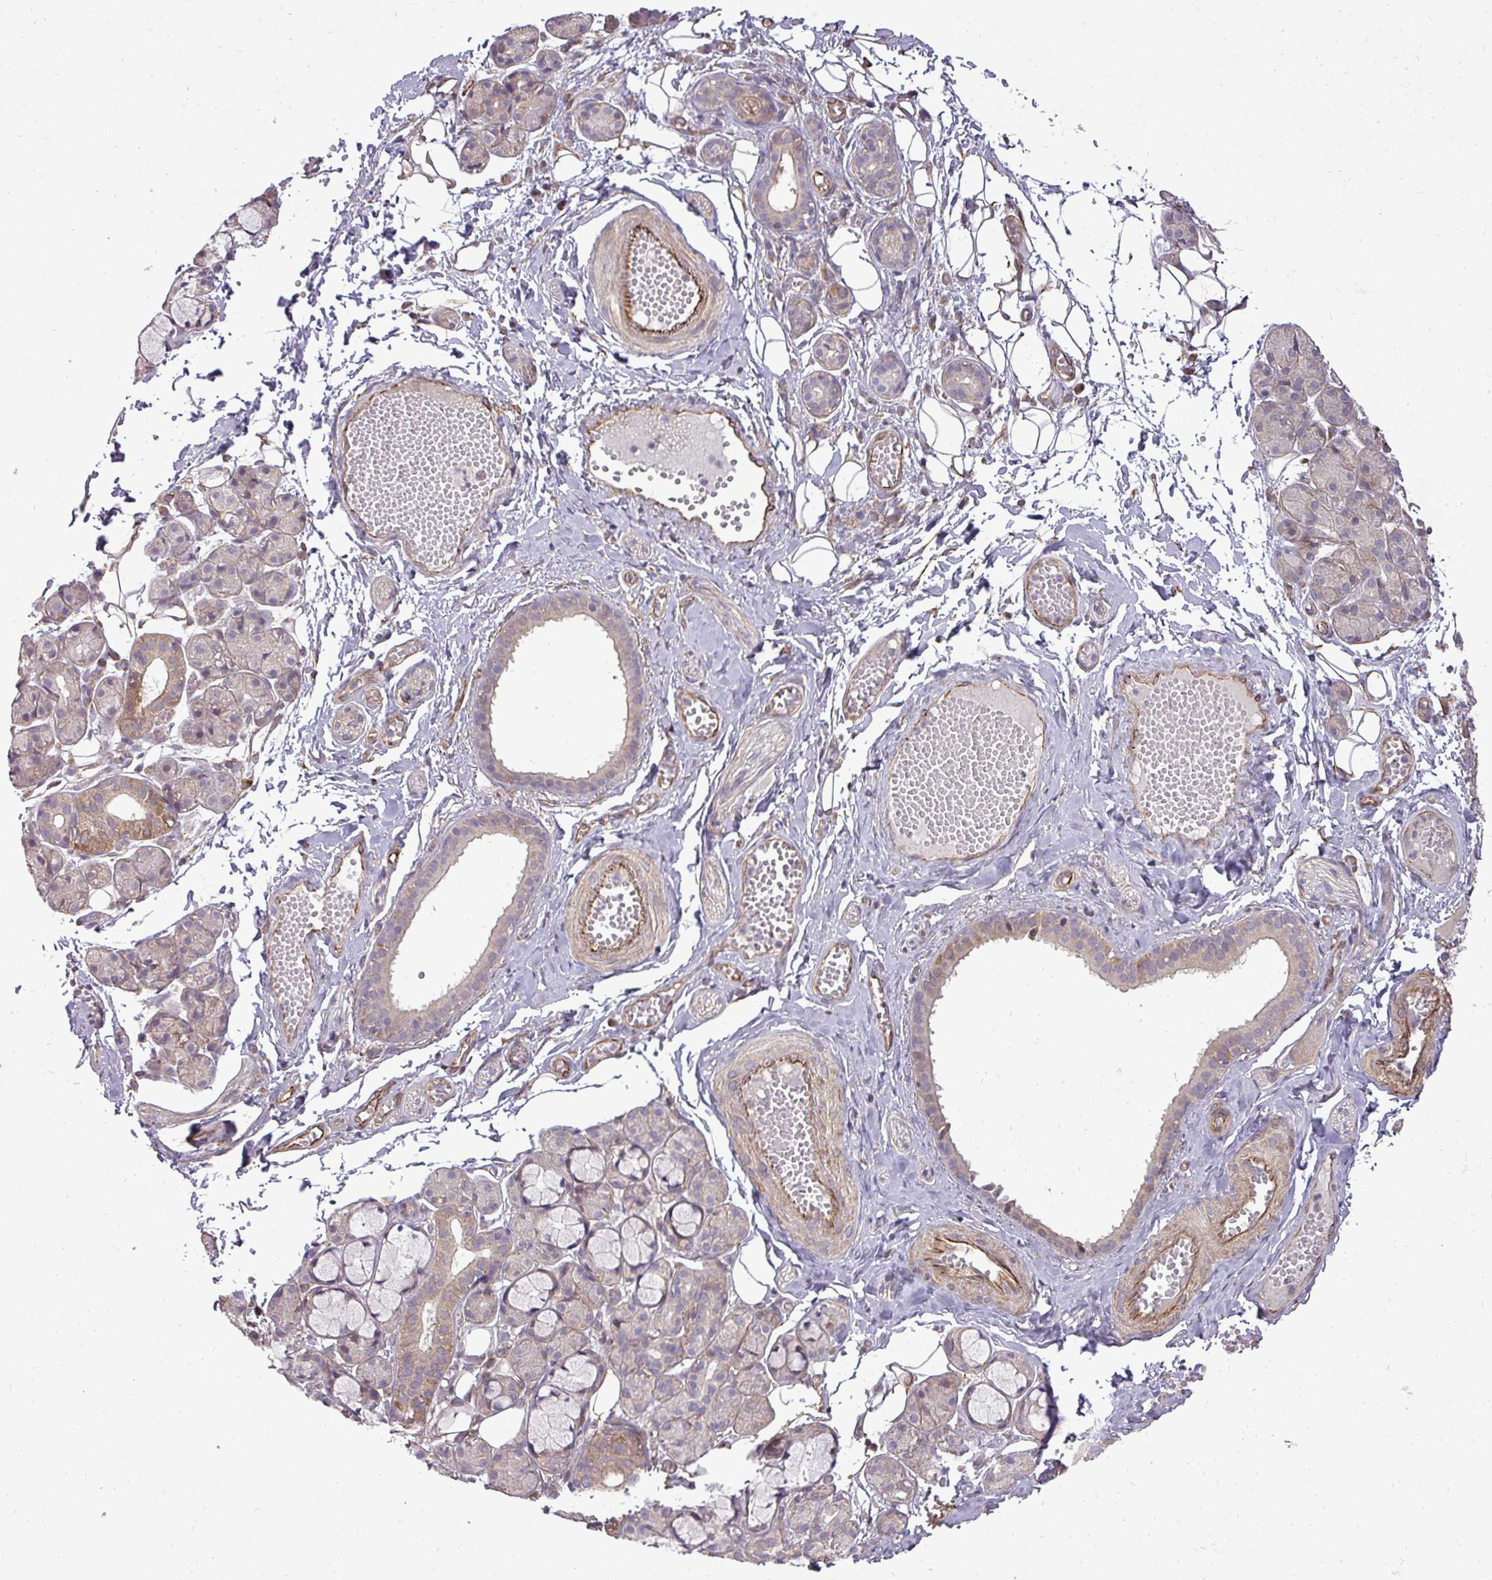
{"staining": {"intensity": "weak", "quantity": "<25%", "location": "cytoplasmic/membranous"}, "tissue": "salivary gland", "cell_type": "Glandular cells", "image_type": "normal", "snomed": [{"axis": "morphology", "description": "Normal tissue, NOS"}, {"axis": "topography", "description": "Salivary gland"}], "caption": "Immunohistochemistry micrograph of normal human salivary gland stained for a protein (brown), which demonstrates no expression in glandular cells.", "gene": "PDRG1", "patient": {"sex": "male", "age": 63}}